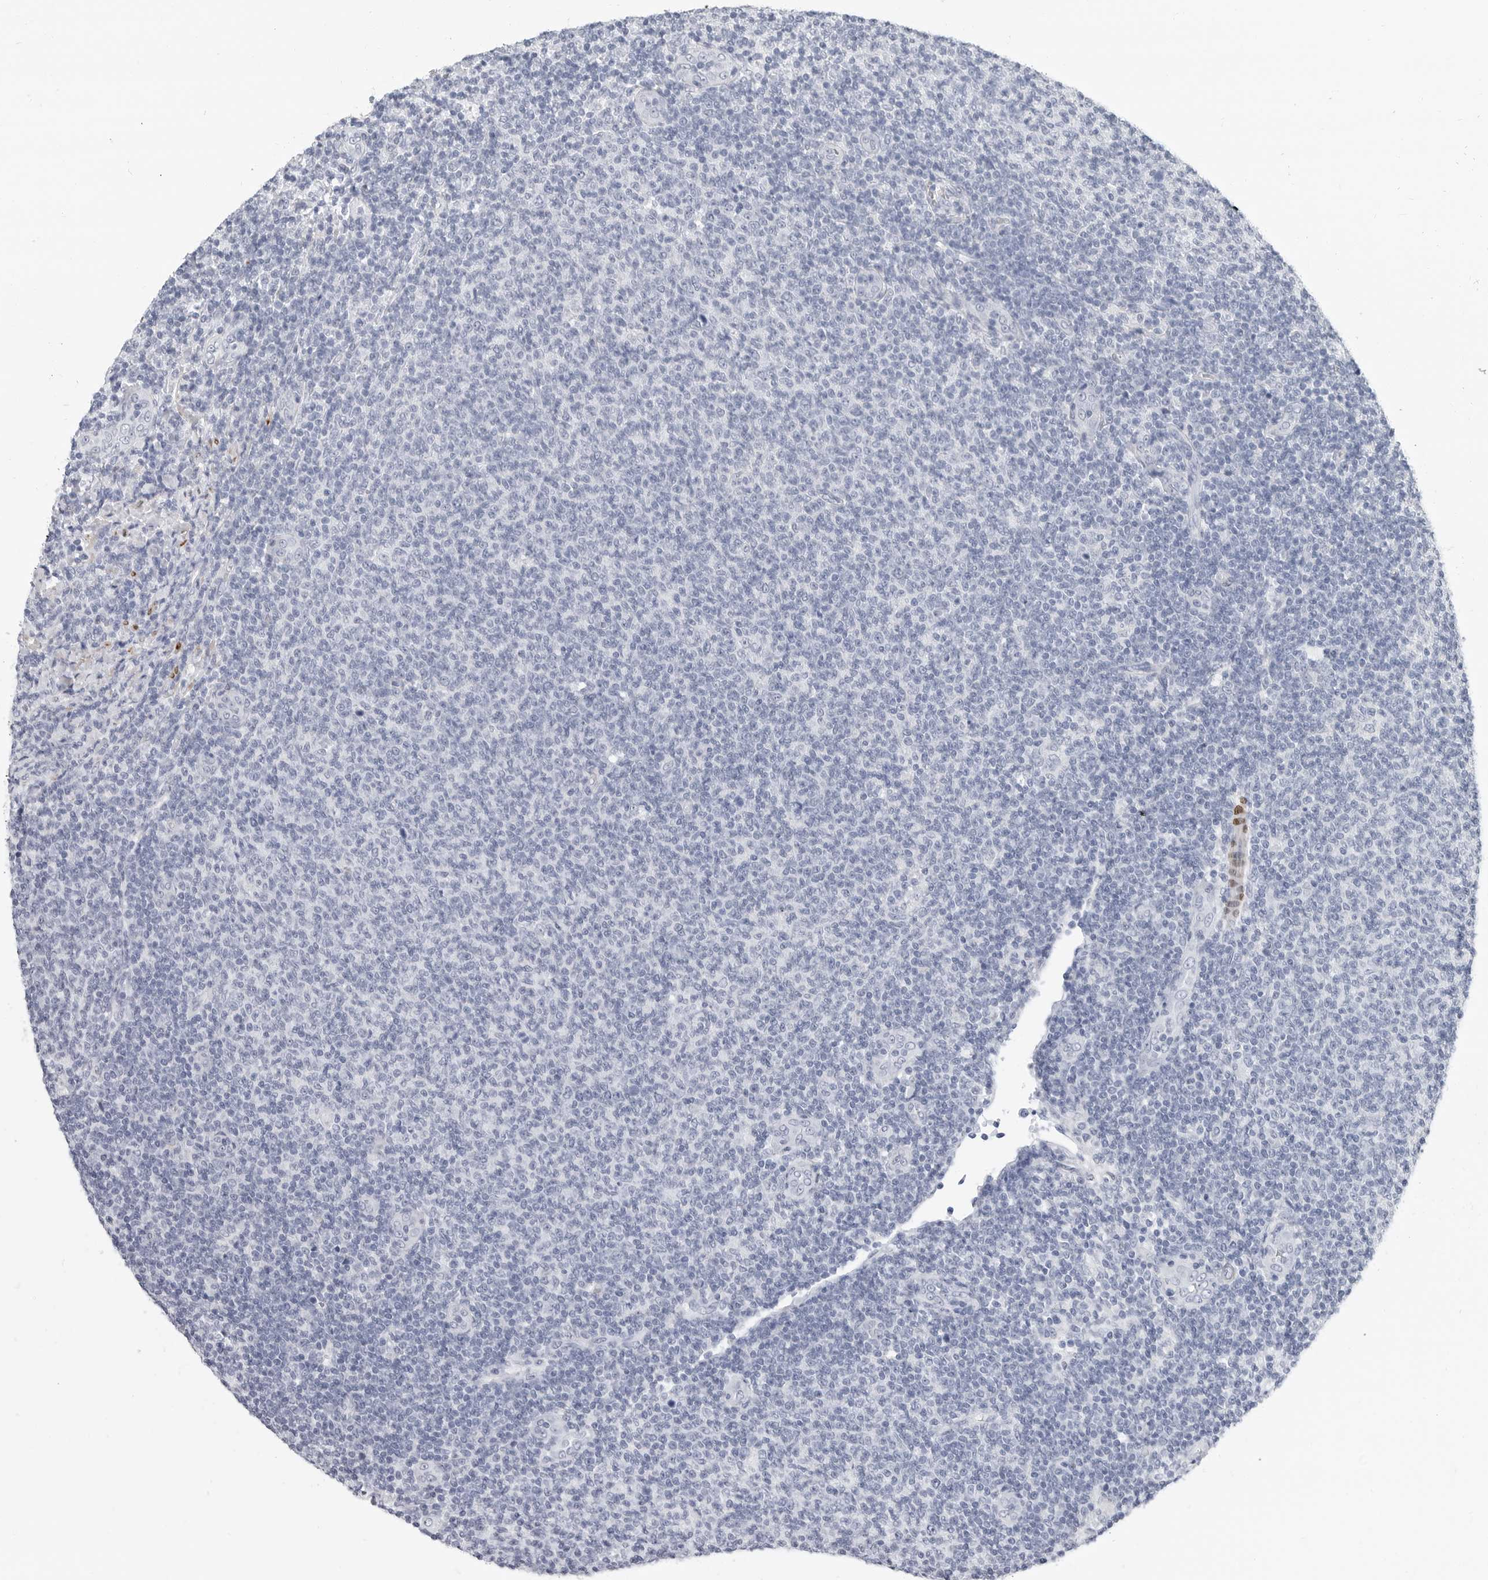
{"staining": {"intensity": "negative", "quantity": "none", "location": "none"}, "tissue": "lymphoma", "cell_type": "Tumor cells", "image_type": "cancer", "snomed": [{"axis": "morphology", "description": "Malignant lymphoma, non-Hodgkin's type, Low grade"}, {"axis": "topography", "description": "Lymph node"}], "caption": "This is an IHC photomicrograph of malignant lymphoma, non-Hodgkin's type (low-grade). There is no positivity in tumor cells.", "gene": "PLN", "patient": {"sex": "male", "age": 66}}